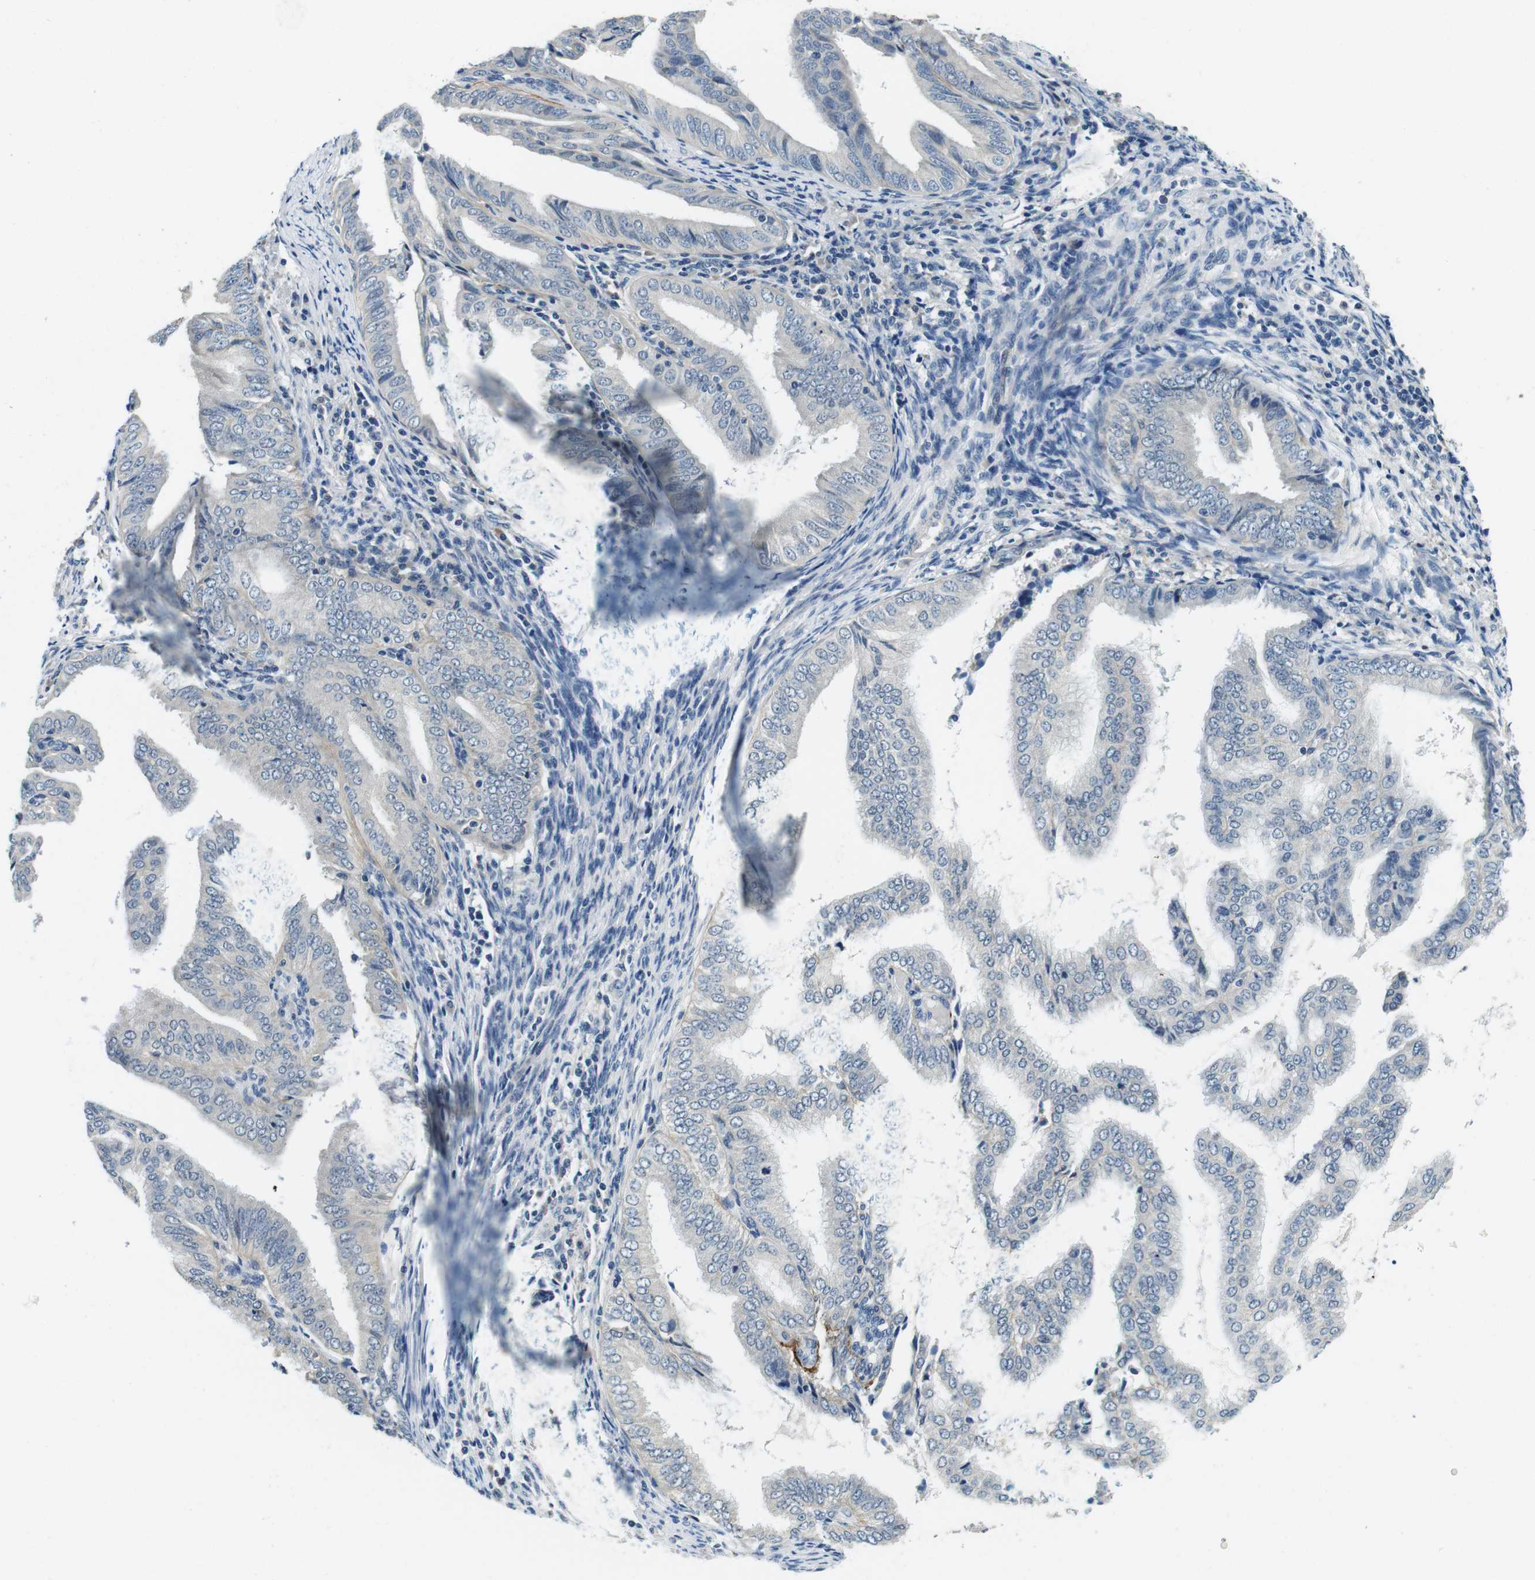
{"staining": {"intensity": "negative", "quantity": "none", "location": "none"}, "tissue": "endometrial cancer", "cell_type": "Tumor cells", "image_type": "cancer", "snomed": [{"axis": "morphology", "description": "Adenocarcinoma, NOS"}, {"axis": "topography", "description": "Endometrium"}], "caption": "This is an immunohistochemistry (IHC) image of human endometrial cancer. There is no staining in tumor cells.", "gene": "DTNA", "patient": {"sex": "female", "age": 58}}